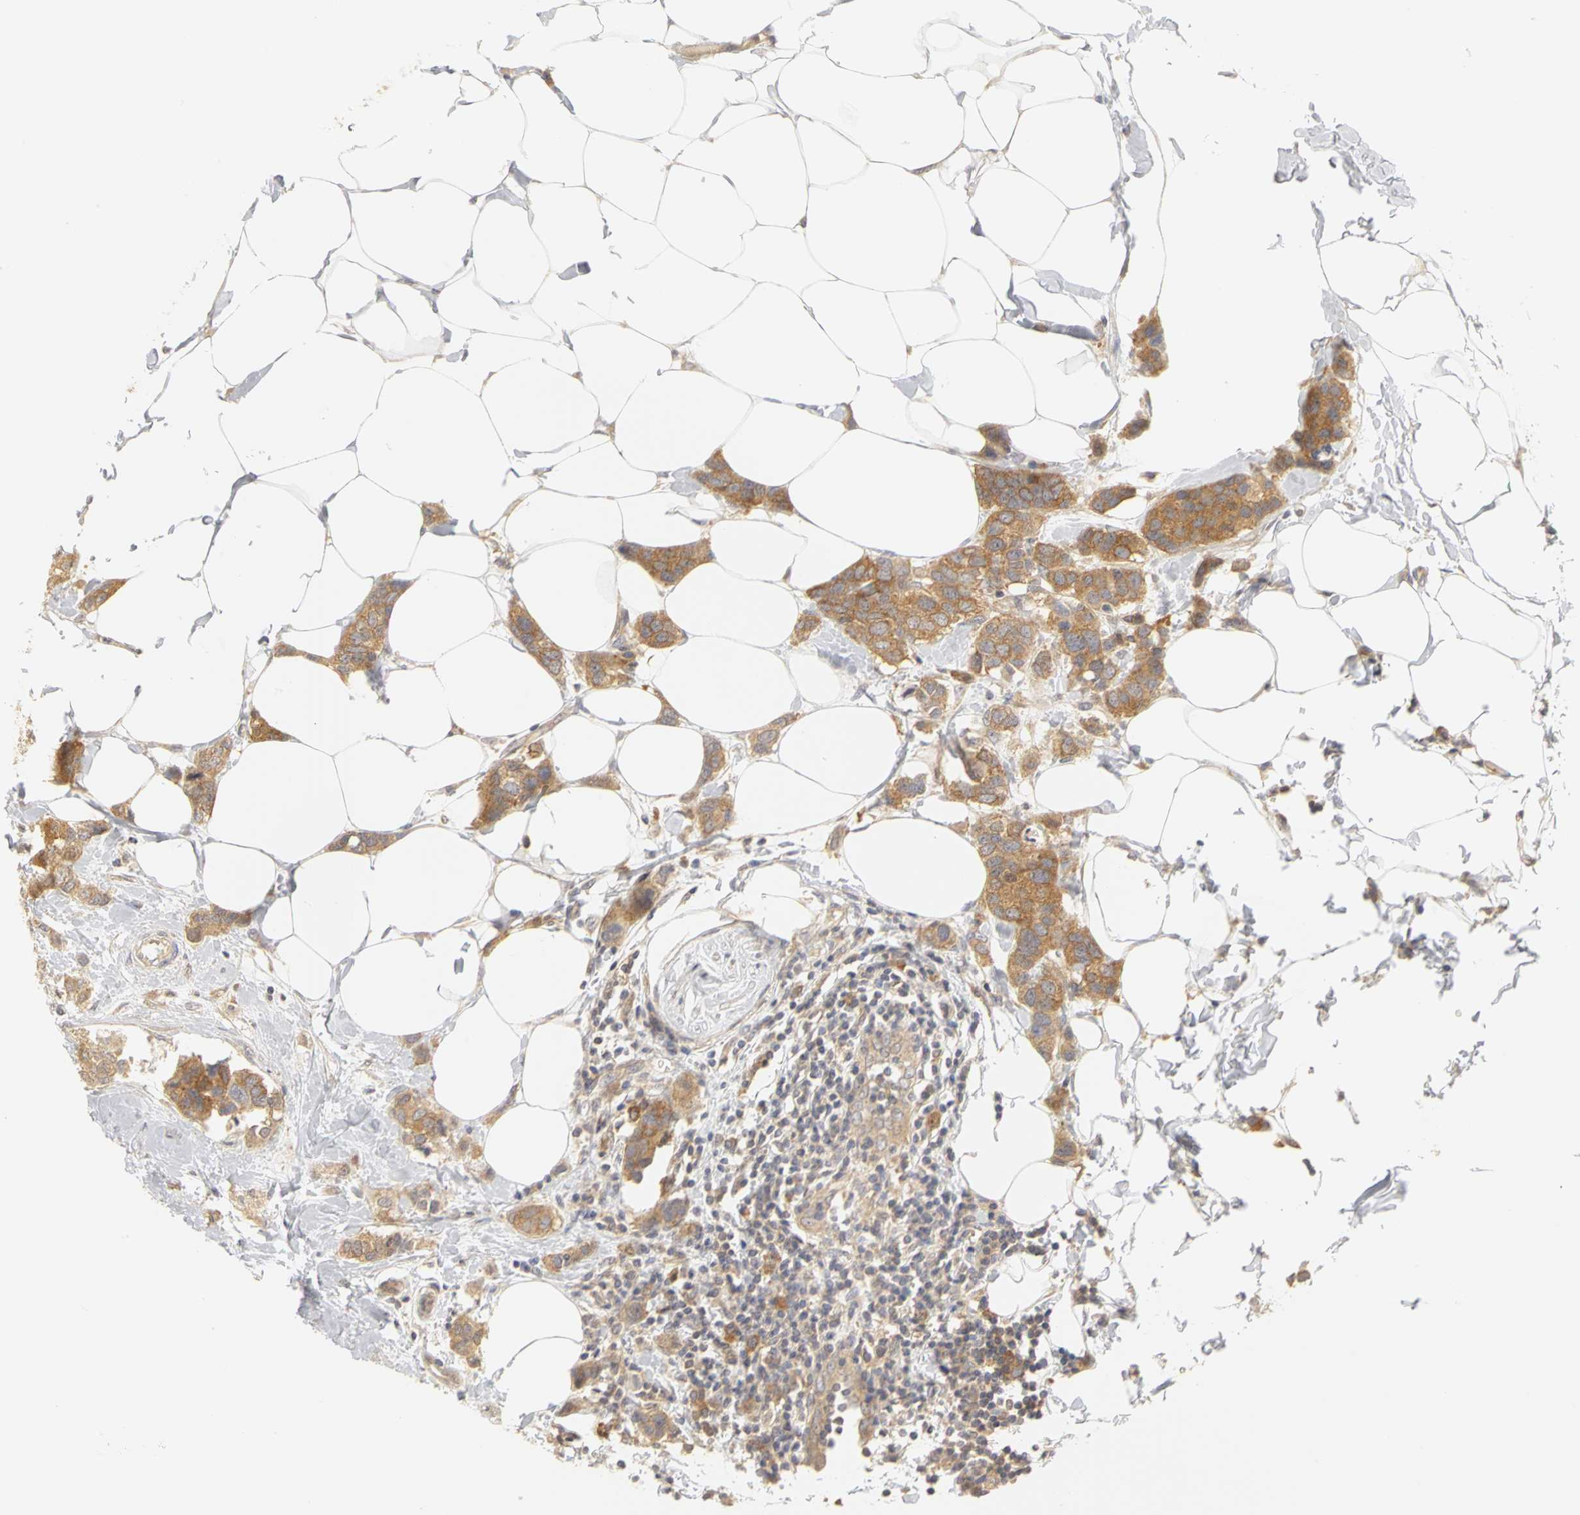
{"staining": {"intensity": "moderate", "quantity": ">75%", "location": "cytoplasmic/membranous"}, "tissue": "breast cancer", "cell_type": "Tumor cells", "image_type": "cancer", "snomed": [{"axis": "morphology", "description": "Normal tissue, NOS"}, {"axis": "morphology", "description": "Duct carcinoma"}, {"axis": "topography", "description": "Breast"}], "caption": "Tumor cells show medium levels of moderate cytoplasmic/membranous staining in approximately >75% of cells in human infiltrating ductal carcinoma (breast).", "gene": "IRAK1", "patient": {"sex": "female", "age": 50}}